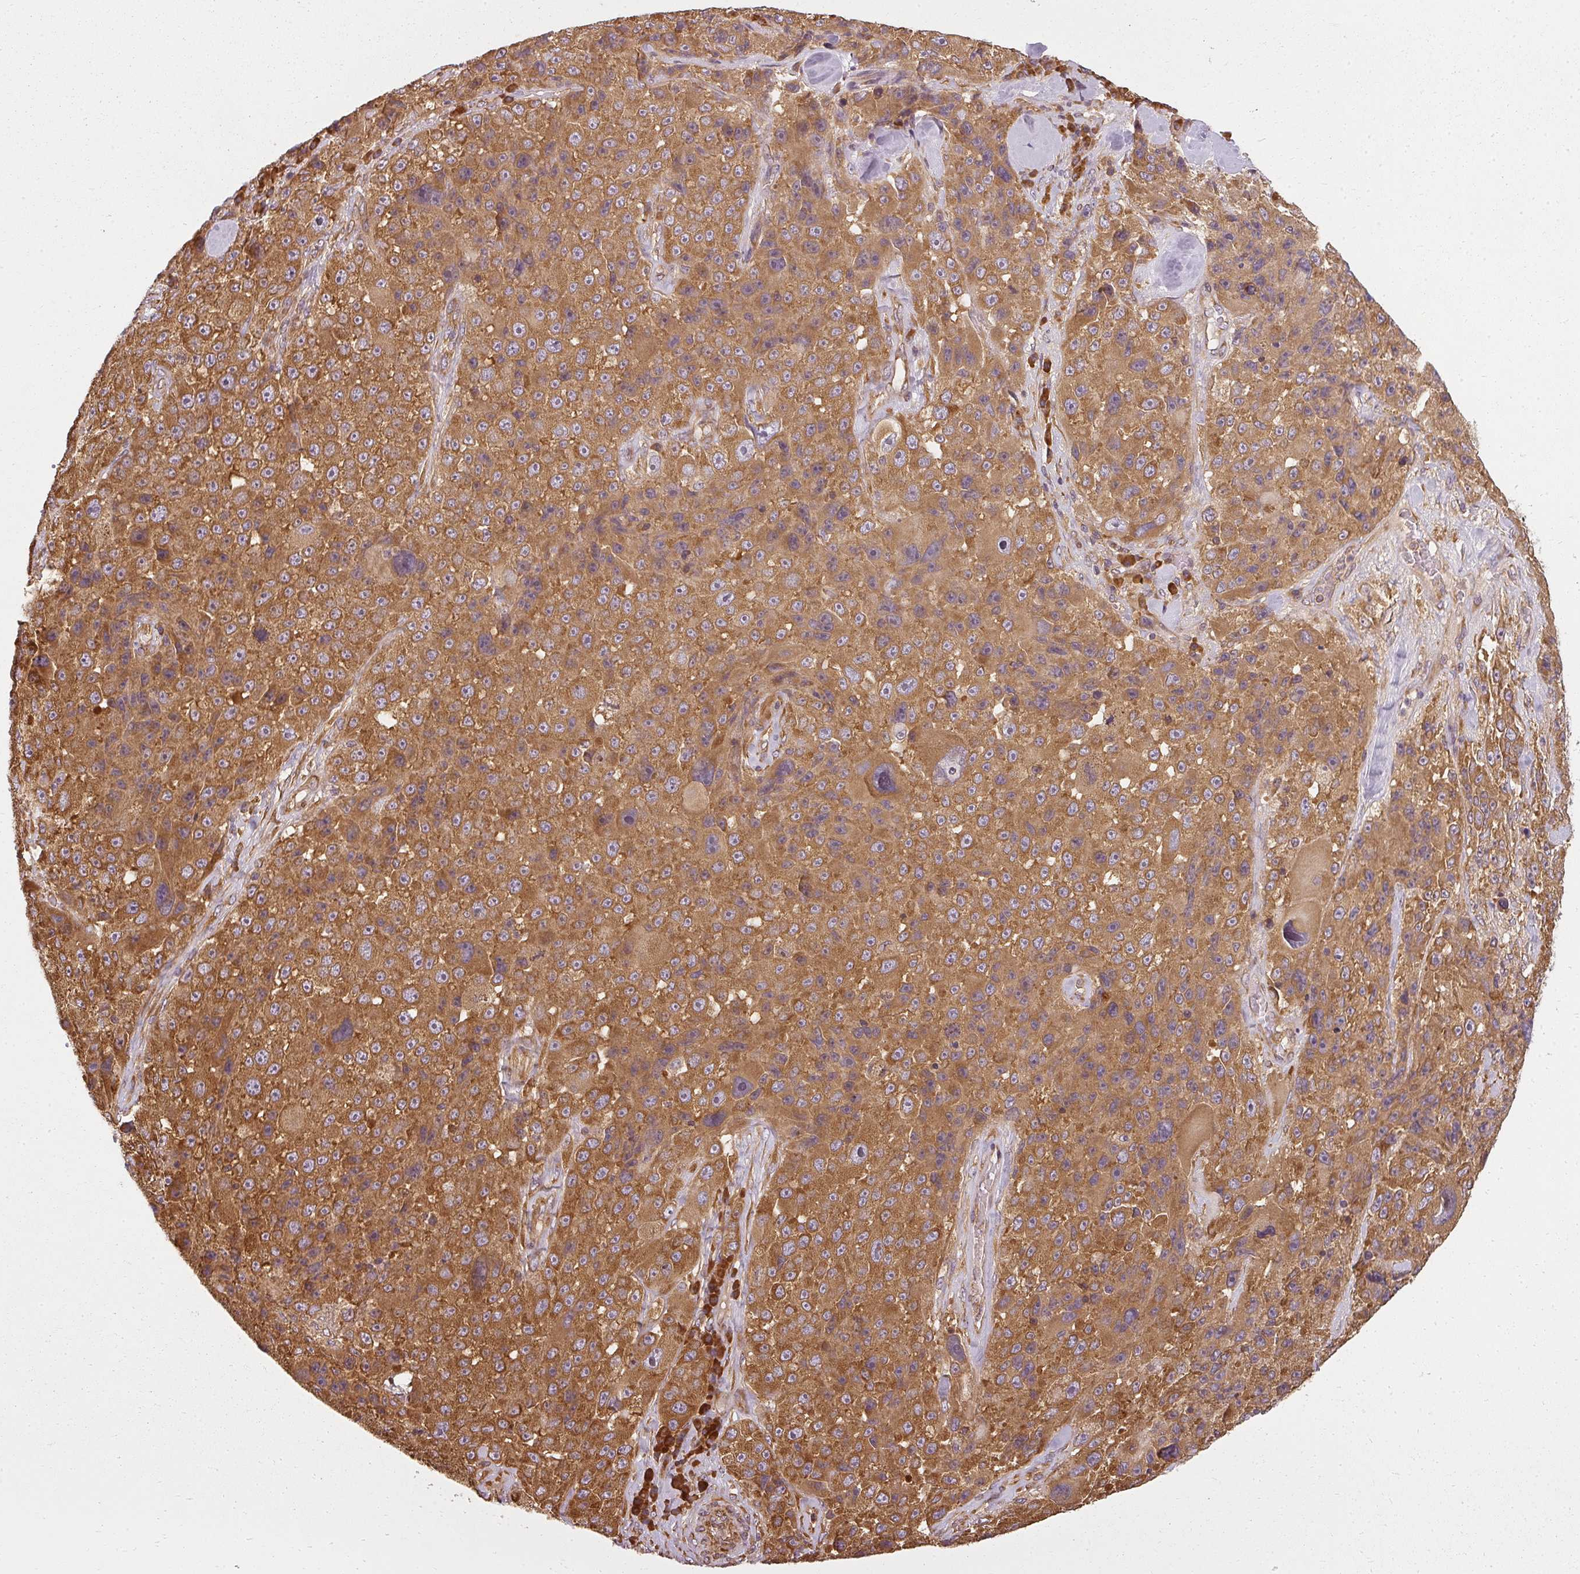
{"staining": {"intensity": "strong", "quantity": ">75%", "location": "cytoplasmic/membranous"}, "tissue": "melanoma", "cell_type": "Tumor cells", "image_type": "cancer", "snomed": [{"axis": "morphology", "description": "Malignant melanoma, Metastatic site"}, {"axis": "topography", "description": "Lymph node"}], "caption": "The image displays staining of melanoma, revealing strong cytoplasmic/membranous protein staining (brown color) within tumor cells.", "gene": "RPL24", "patient": {"sex": "male", "age": 62}}